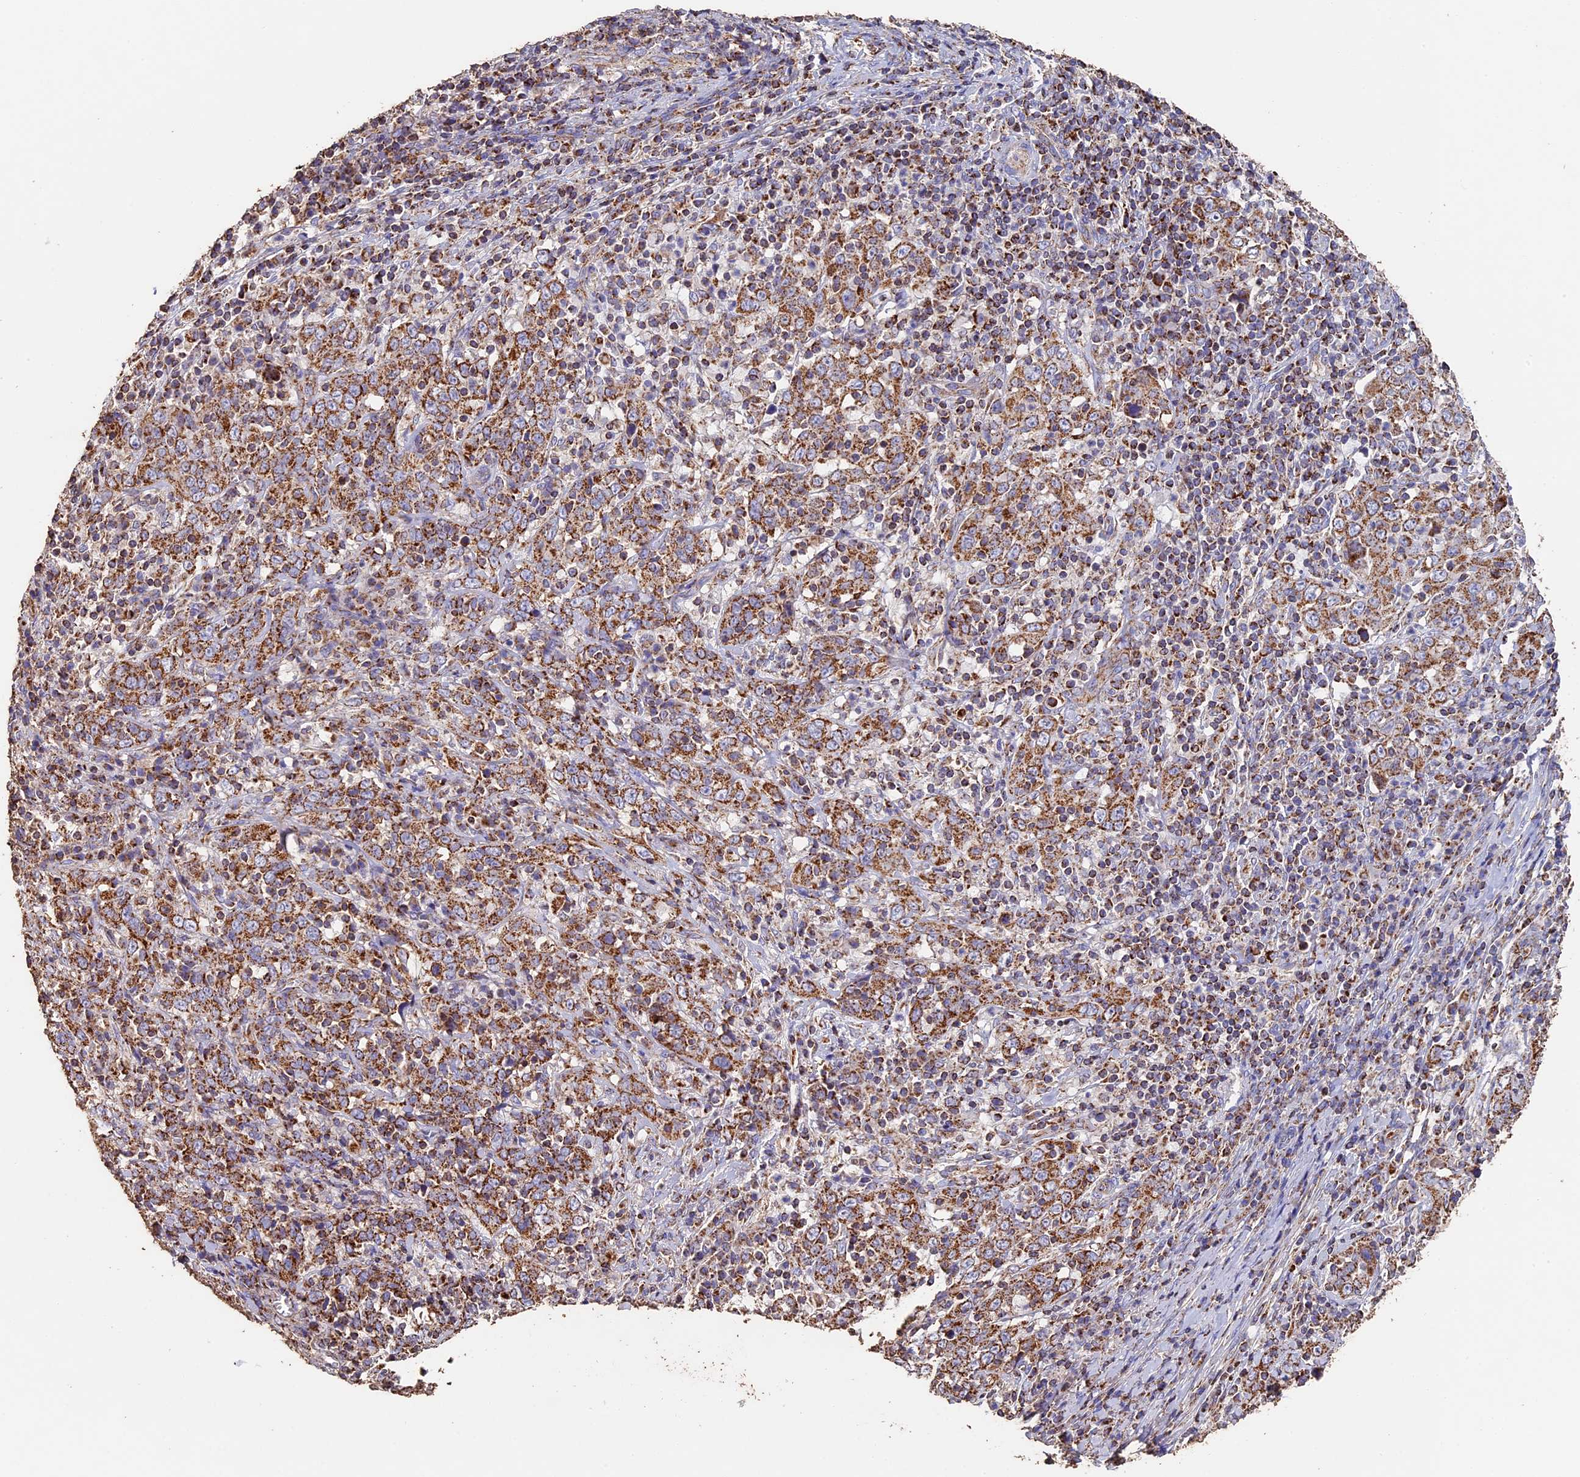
{"staining": {"intensity": "strong", "quantity": ">75%", "location": "cytoplasmic/membranous"}, "tissue": "cervical cancer", "cell_type": "Tumor cells", "image_type": "cancer", "snomed": [{"axis": "morphology", "description": "Squamous cell carcinoma, NOS"}, {"axis": "topography", "description": "Cervix"}], "caption": "Immunohistochemistry photomicrograph of neoplastic tissue: cervical cancer (squamous cell carcinoma) stained using immunohistochemistry shows high levels of strong protein expression localized specifically in the cytoplasmic/membranous of tumor cells, appearing as a cytoplasmic/membranous brown color.", "gene": "ADAT1", "patient": {"sex": "female", "age": 46}}